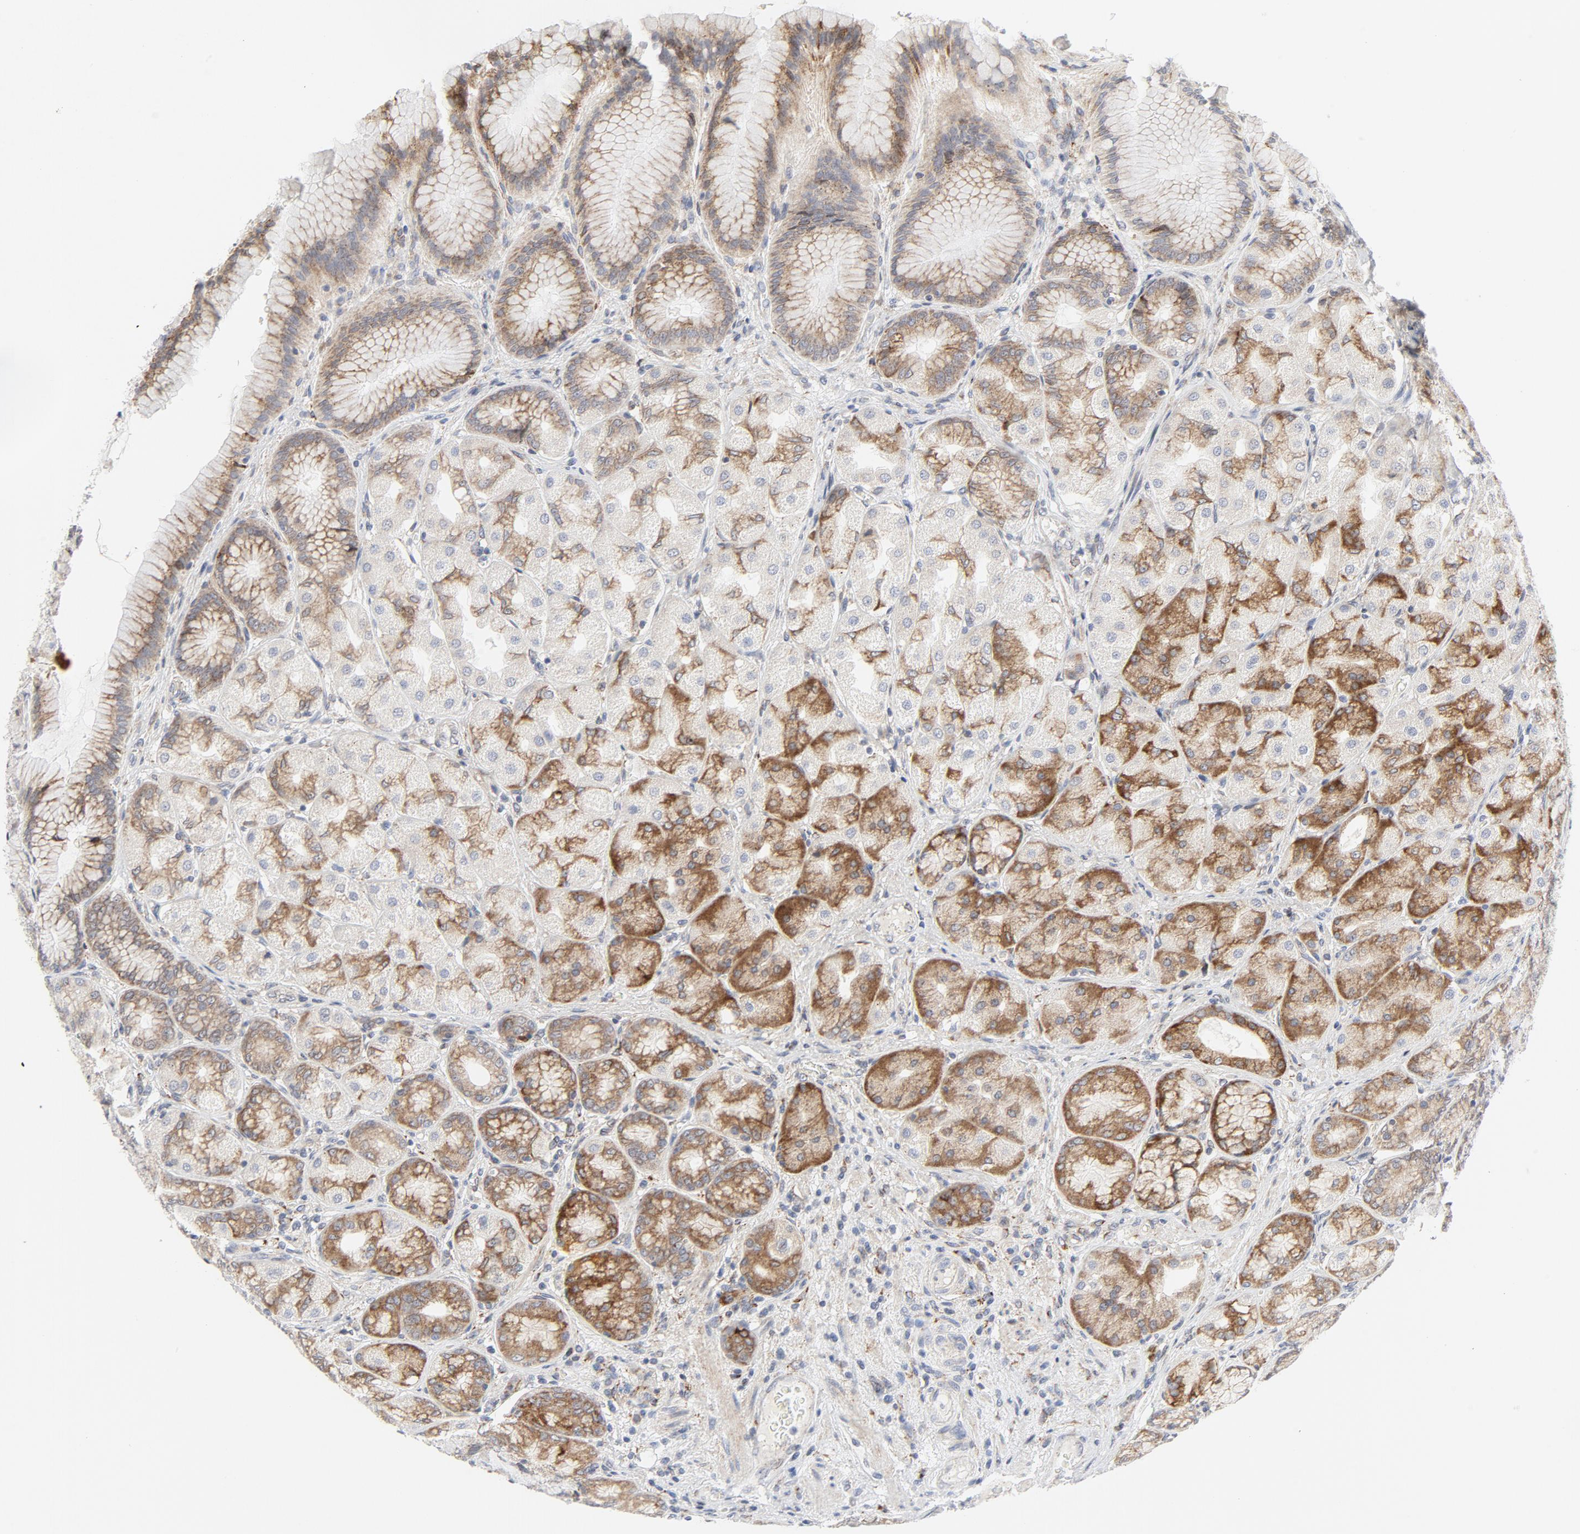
{"staining": {"intensity": "moderate", "quantity": ">75%", "location": "cytoplasmic/membranous"}, "tissue": "stomach", "cell_type": "Glandular cells", "image_type": "normal", "snomed": [{"axis": "morphology", "description": "Normal tissue, NOS"}, {"axis": "morphology", "description": "Adenocarcinoma, NOS"}, {"axis": "topography", "description": "Stomach"}, {"axis": "topography", "description": "Stomach, lower"}], "caption": "This micrograph demonstrates IHC staining of normal human stomach, with medium moderate cytoplasmic/membranous staining in approximately >75% of glandular cells.", "gene": "LRP6", "patient": {"sex": "female", "age": 65}}